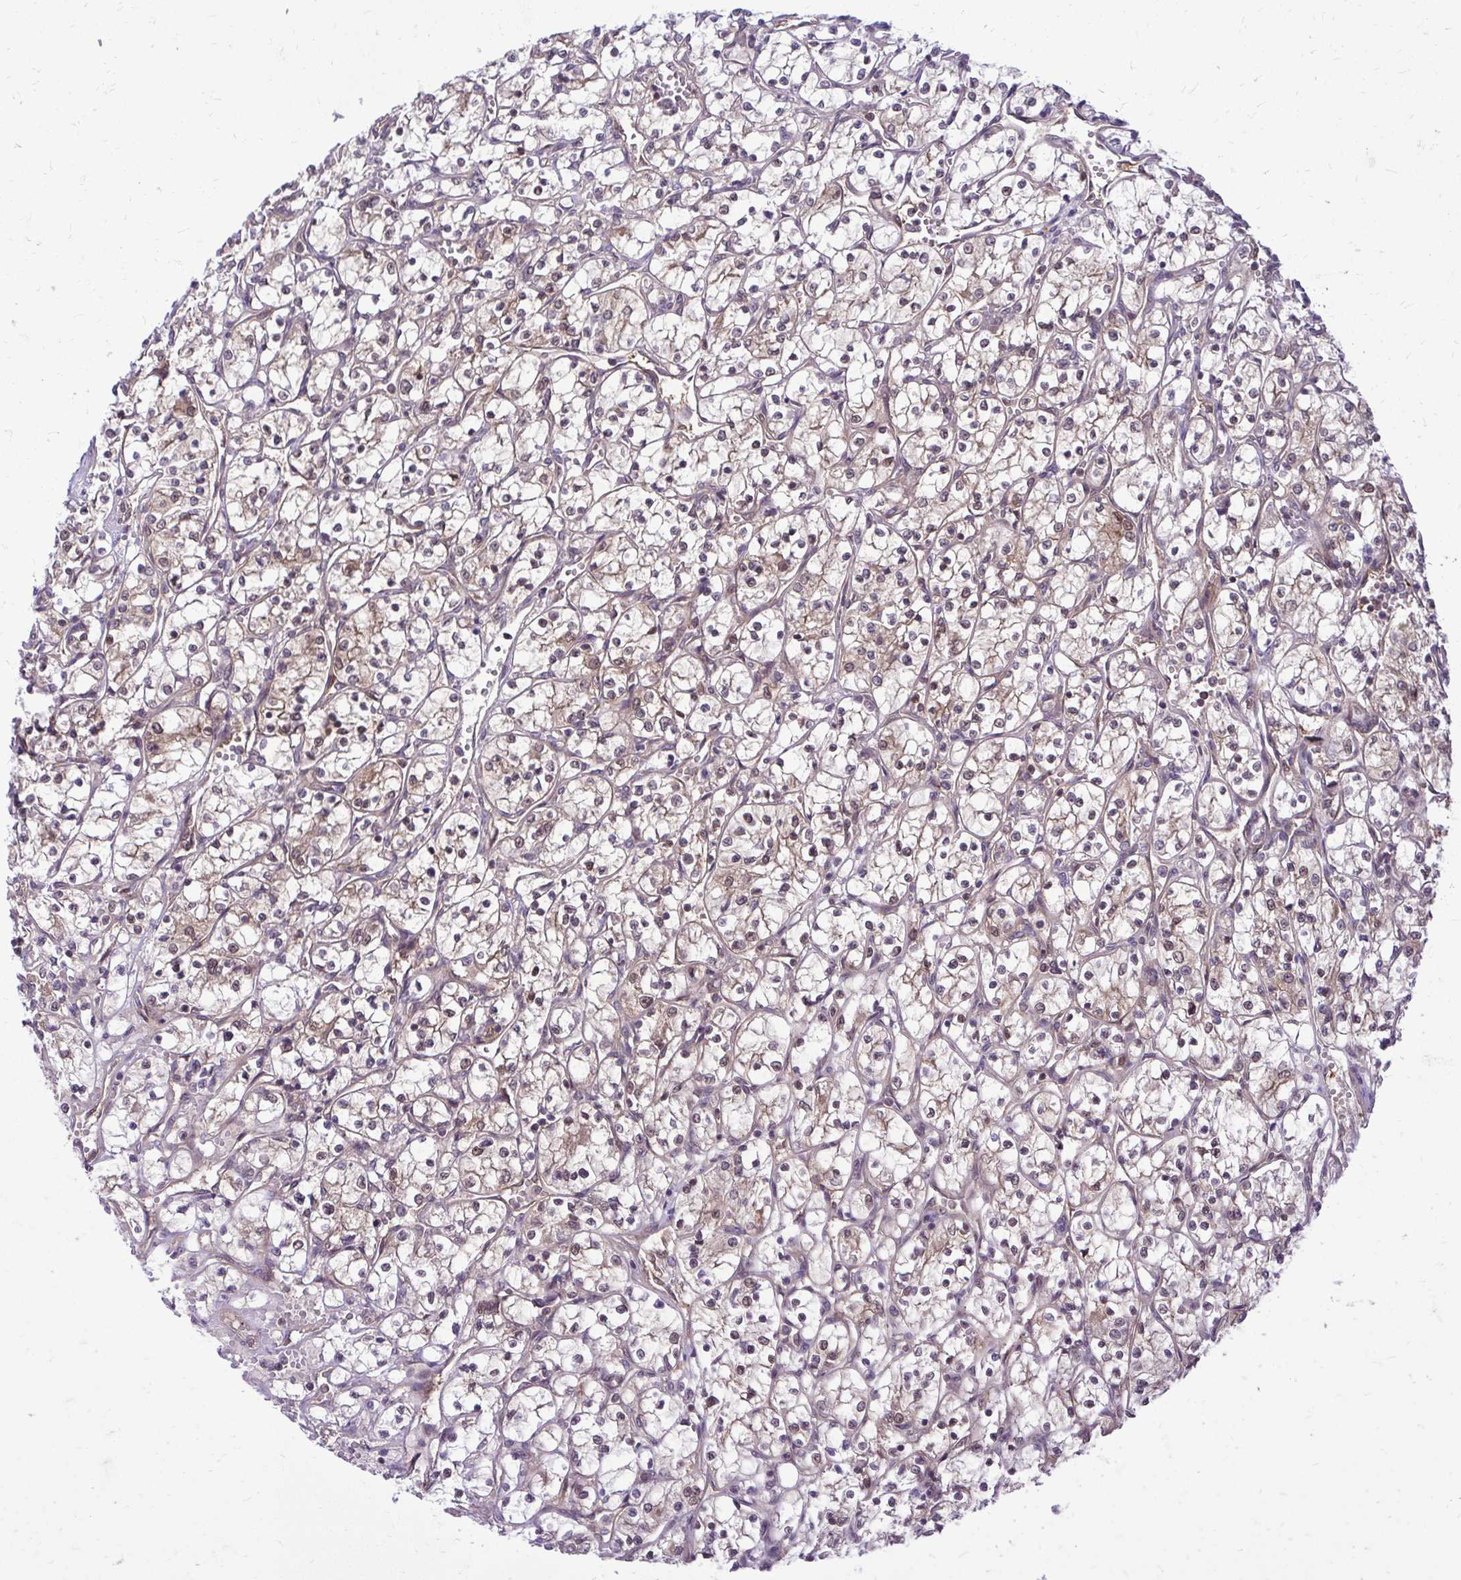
{"staining": {"intensity": "weak", "quantity": "25%-75%", "location": "cytoplasmic/membranous"}, "tissue": "renal cancer", "cell_type": "Tumor cells", "image_type": "cancer", "snomed": [{"axis": "morphology", "description": "Adenocarcinoma, NOS"}, {"axis": "topography", "description": "Kidney"}], "caption": "Adenocarcinoma (renal) tissue displays weak cytoplasmic/membranous staining in approximately 25%-75% of tumor cells (brown staining indicates protein expression, while blue staining denotes nuclei).", "gene": "PPP5C", "patient": {"sex": "female", "age": 69}}